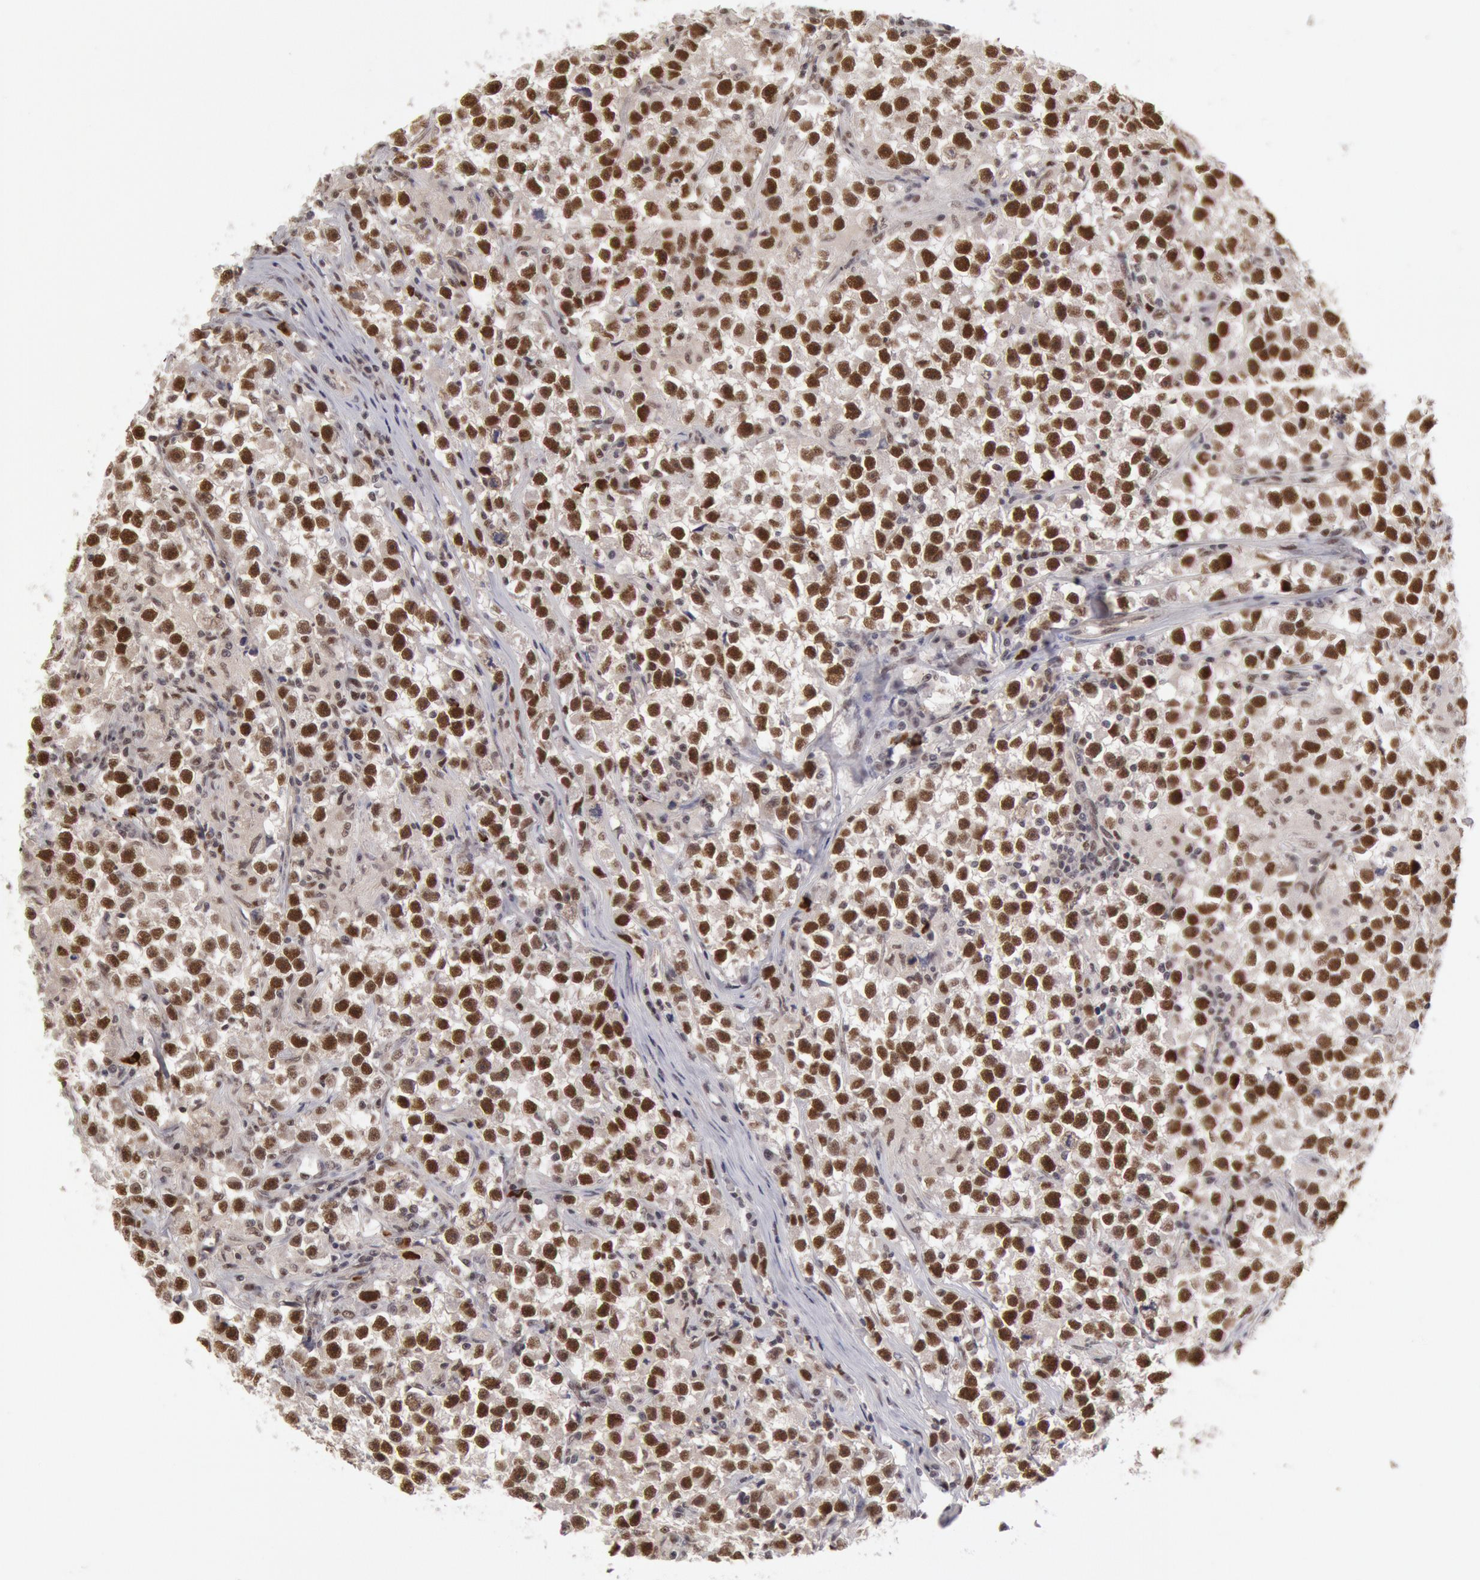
{"staining": {"intensity": "moderate", "quantity": ">75%", "location": "nuclear"}, "tissue": "testis cancer", "cell_type": "Tumor cells", "image_type": "cancer", "snomed": [{"axis": "morphology", "description": "Seminoma, NOS"}, {"axis": "topography", "description": "Testis"}], "caption": "Immunohistochemistry (IHC) (DAB (3,3'-diaminobenzidine)) staining of testis seminoma shows moderate nuclear protein expression in about >75% of tumor cells.", "gene": "PPP4R3B", "patient": {"sex": "male", "age": 33}}